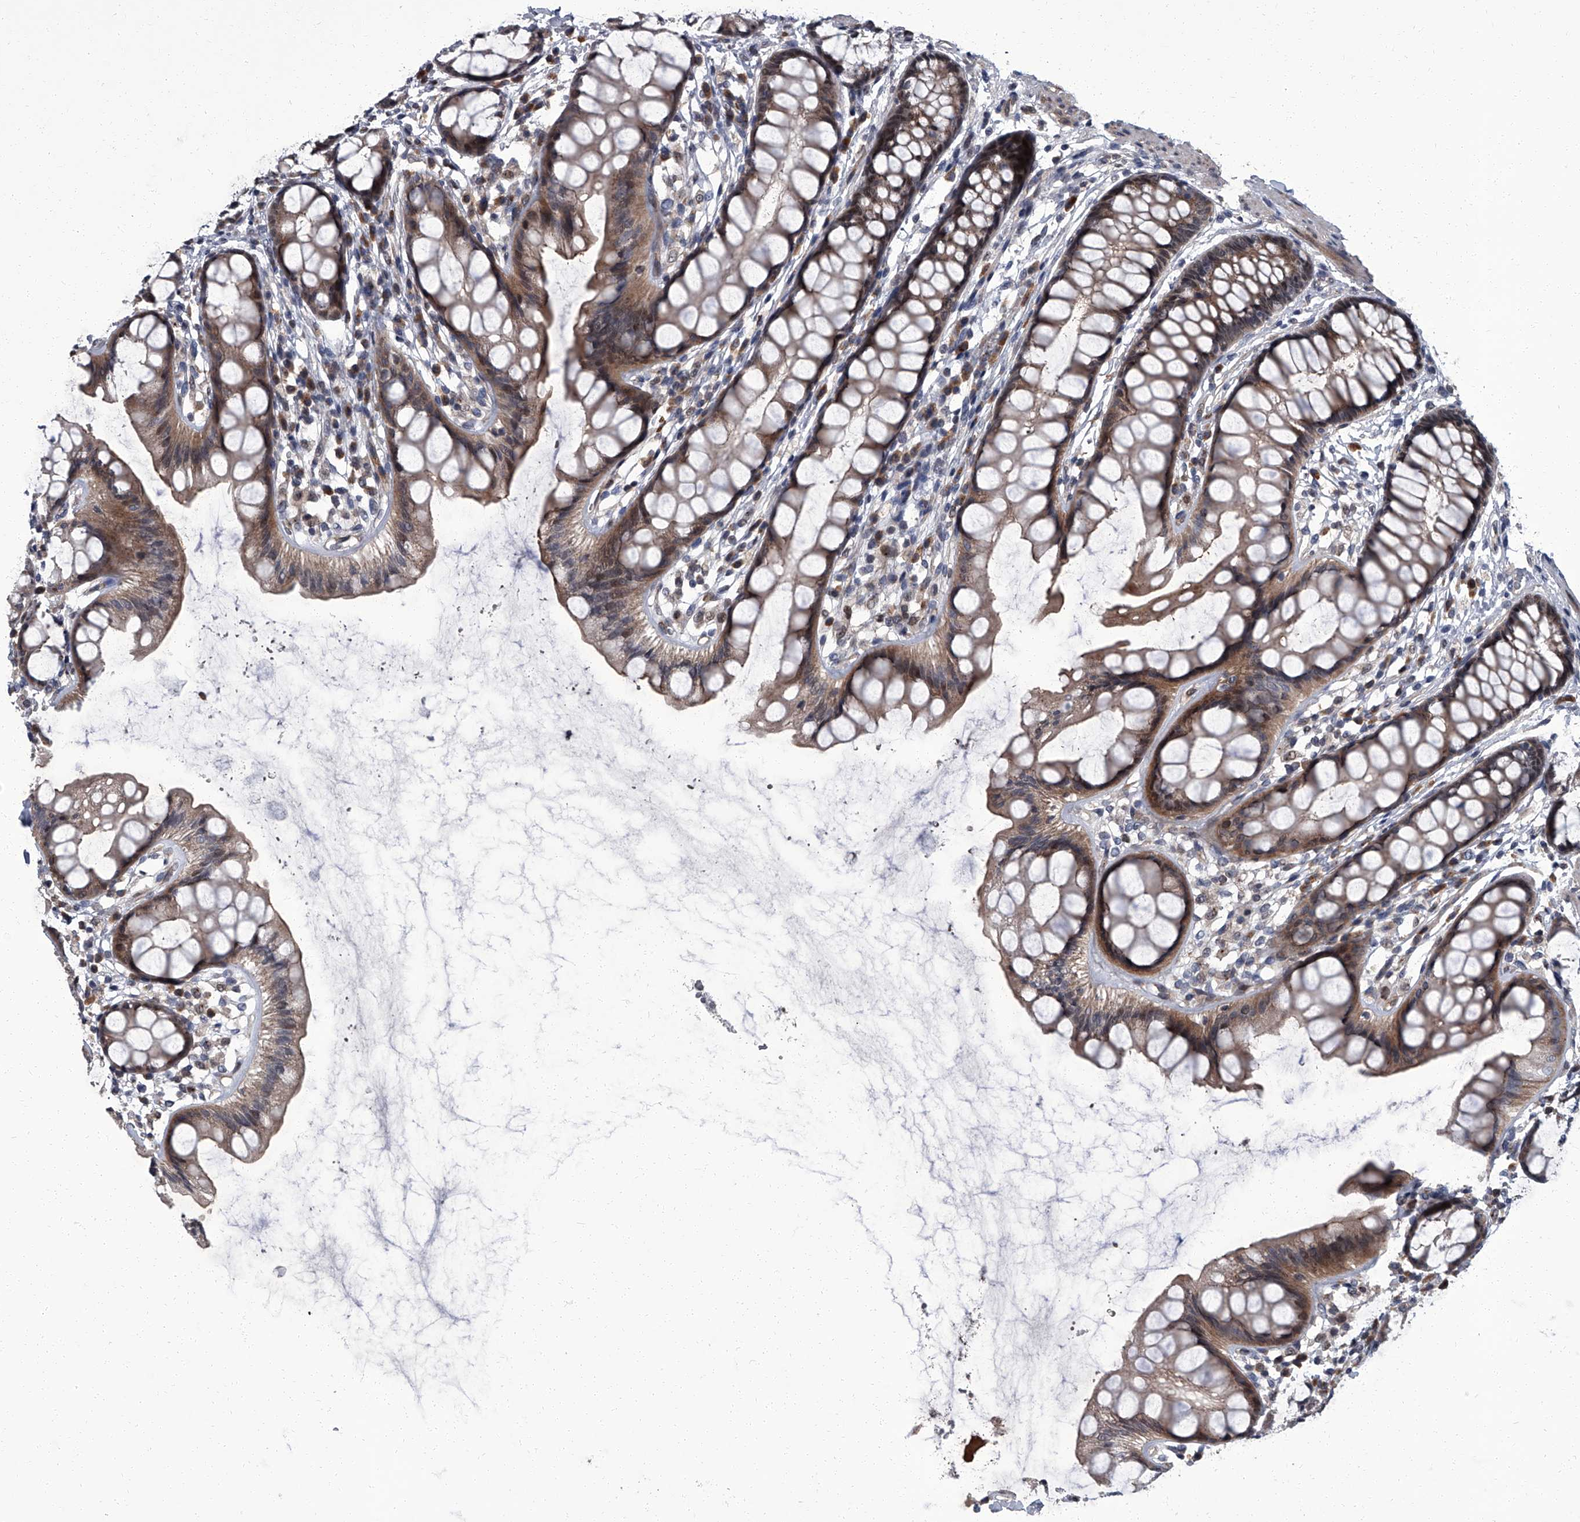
{"staining": {"intensity": "moderate", "quantity": ">75%", "location": "cytoplasmic/membranous"}, "tissue": "rectum", "cell_type": "Glandular cells", "image_type": "normal", "snomed": [{"axis": "morphology", "description": "Normal tissue, NOS"}, {"axis": "topography", "description": "Rectum"}], "caption": "Immunohistochemical staining of unremarkable rectum exhibits >75% levels of moderate cytoplasmic/membranous protein positivity in about >75% of glandular cells.", "gene": "ZNF274", "patient": {"sex": "female", "age": 65}}